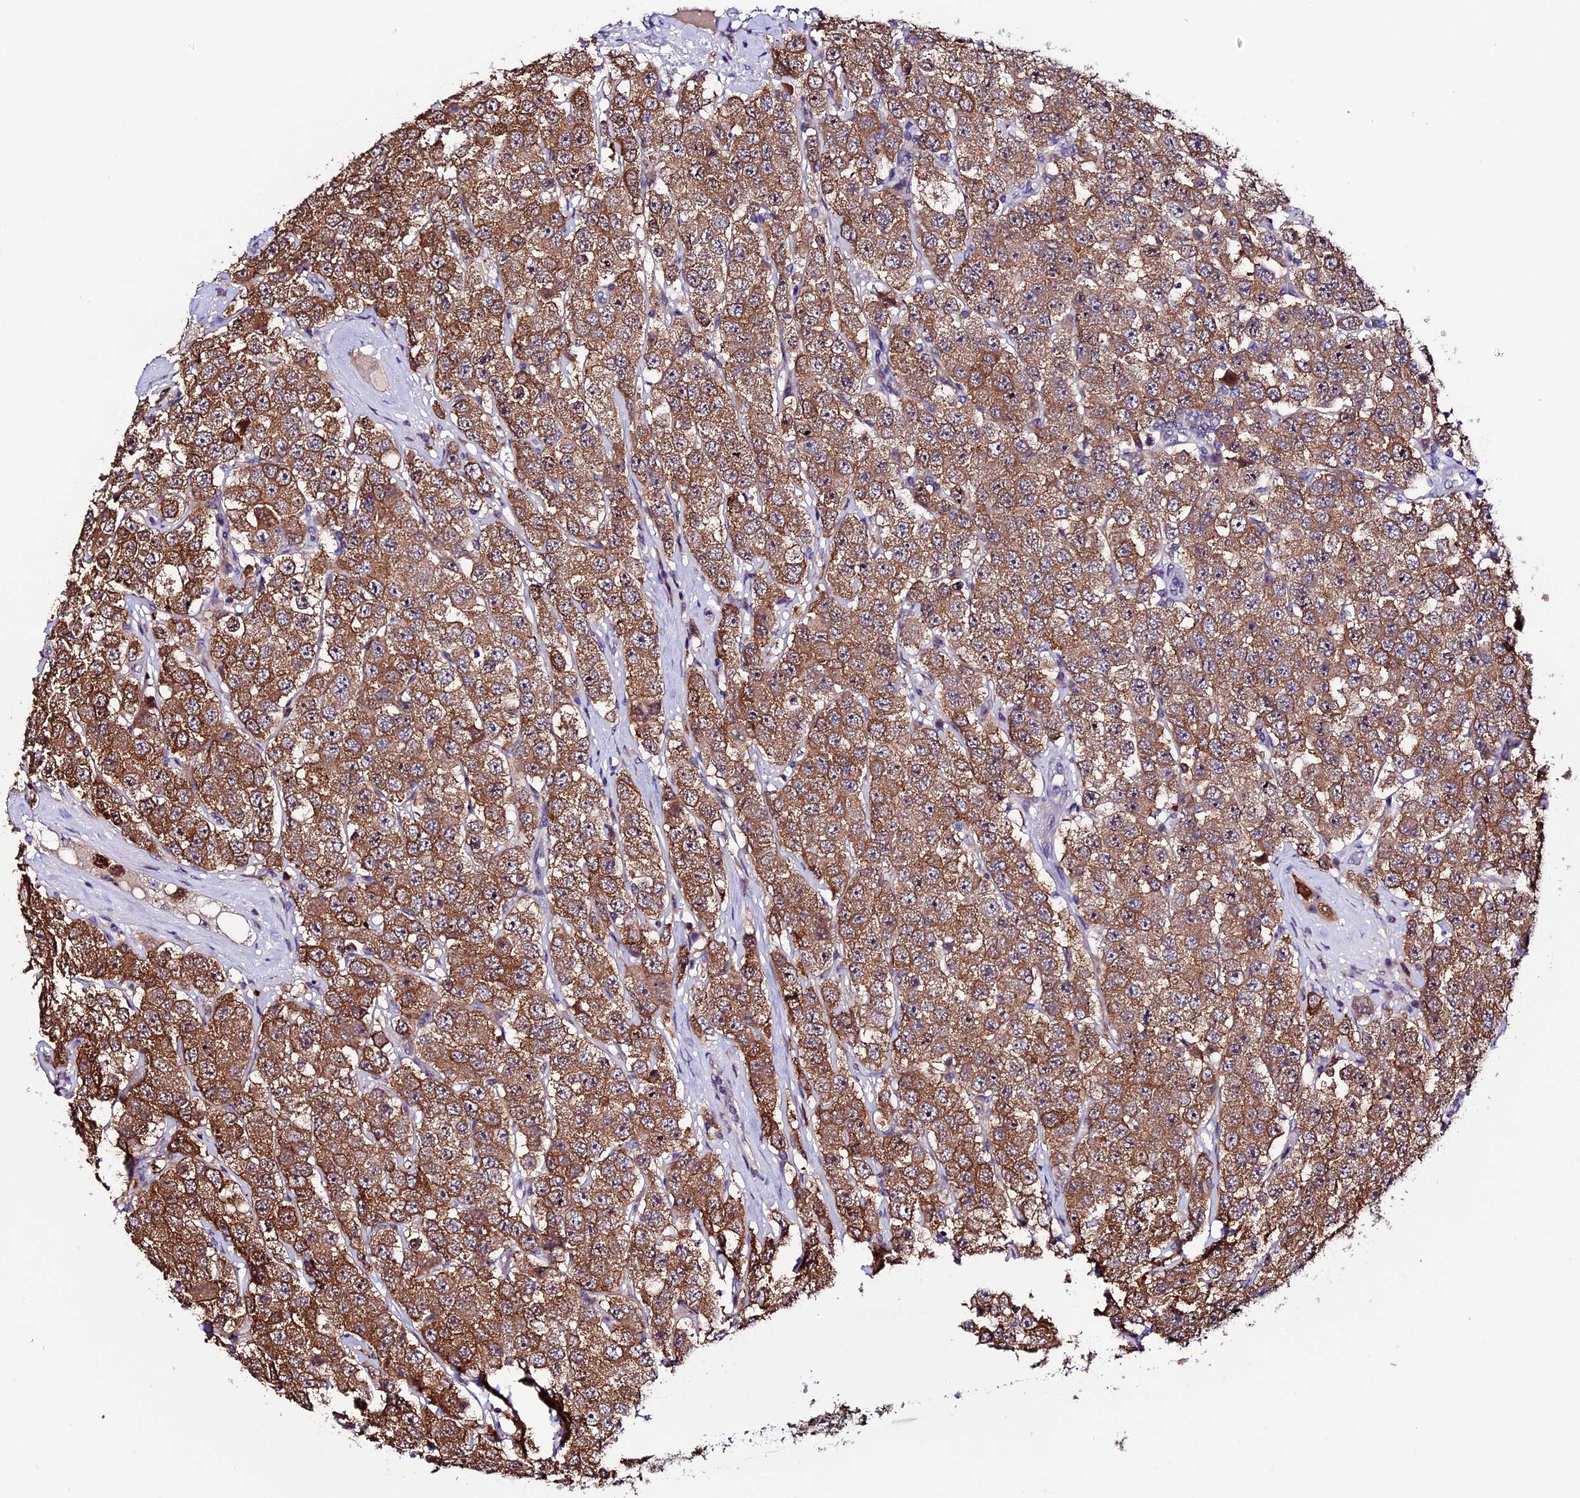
{"staining": {"intensity": "moderate", "quantity": ">75%", "location": "cytoplasmic/membranous"}, "tissue": "testis cancer", "cell_type": "Tumor cells", "image_type": "cancer", "snomed": [{"axis": "morphology", "description": "Seminoma, NOS"}, {"axis": "topography", "description": "Testis"}], "caption": "This micrograph exhibits testis cancer (seminoma) stained with IHC to label a protein in brown. The cytoplasmic/membranous of tumor cells show moderate positivity for the protein. Nuclei are counter-stained blue.", "gene": "XKR7", "patient": {"sex": "male", "age": 28}}